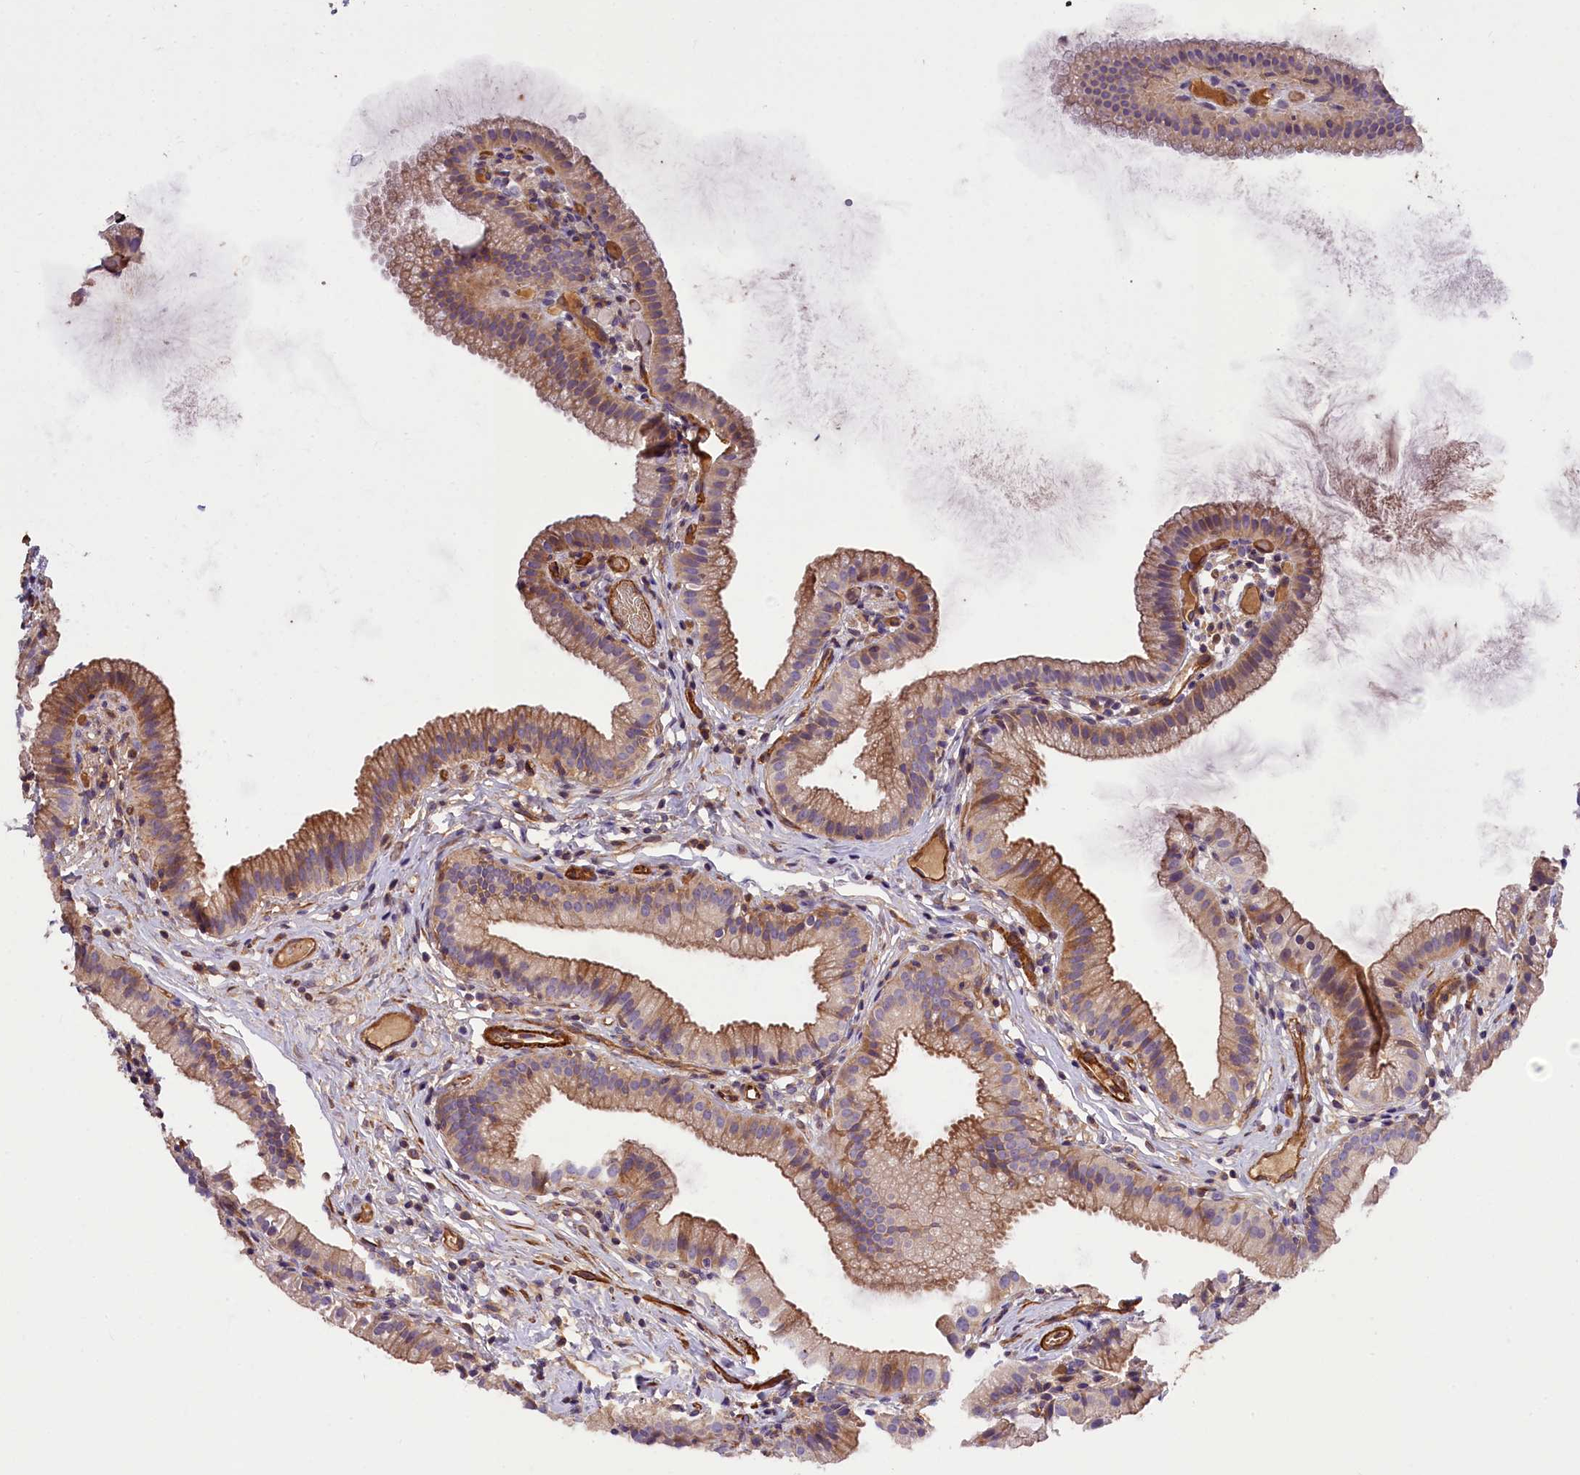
{"staining": {"intensity": "moderate", "quantity": ">75%", "location": "cytoplasmic/membranous"}, "tissue": "gallbladder", "cell_type": "Glandular cells", "image_type": "normal", "snomed": [{"axis": "morphology", "description": "Normal tissue, NOS"}, {"axis": "topography", "description": "Gallbladder"}], "caption": "Glandular cells display medium levels of moderate cytoplasmic/membranous positivity in about >75% of cells in benign gallbladder.", "gene": "FUZ", "patient": {"sex": "female", "age": 46}}